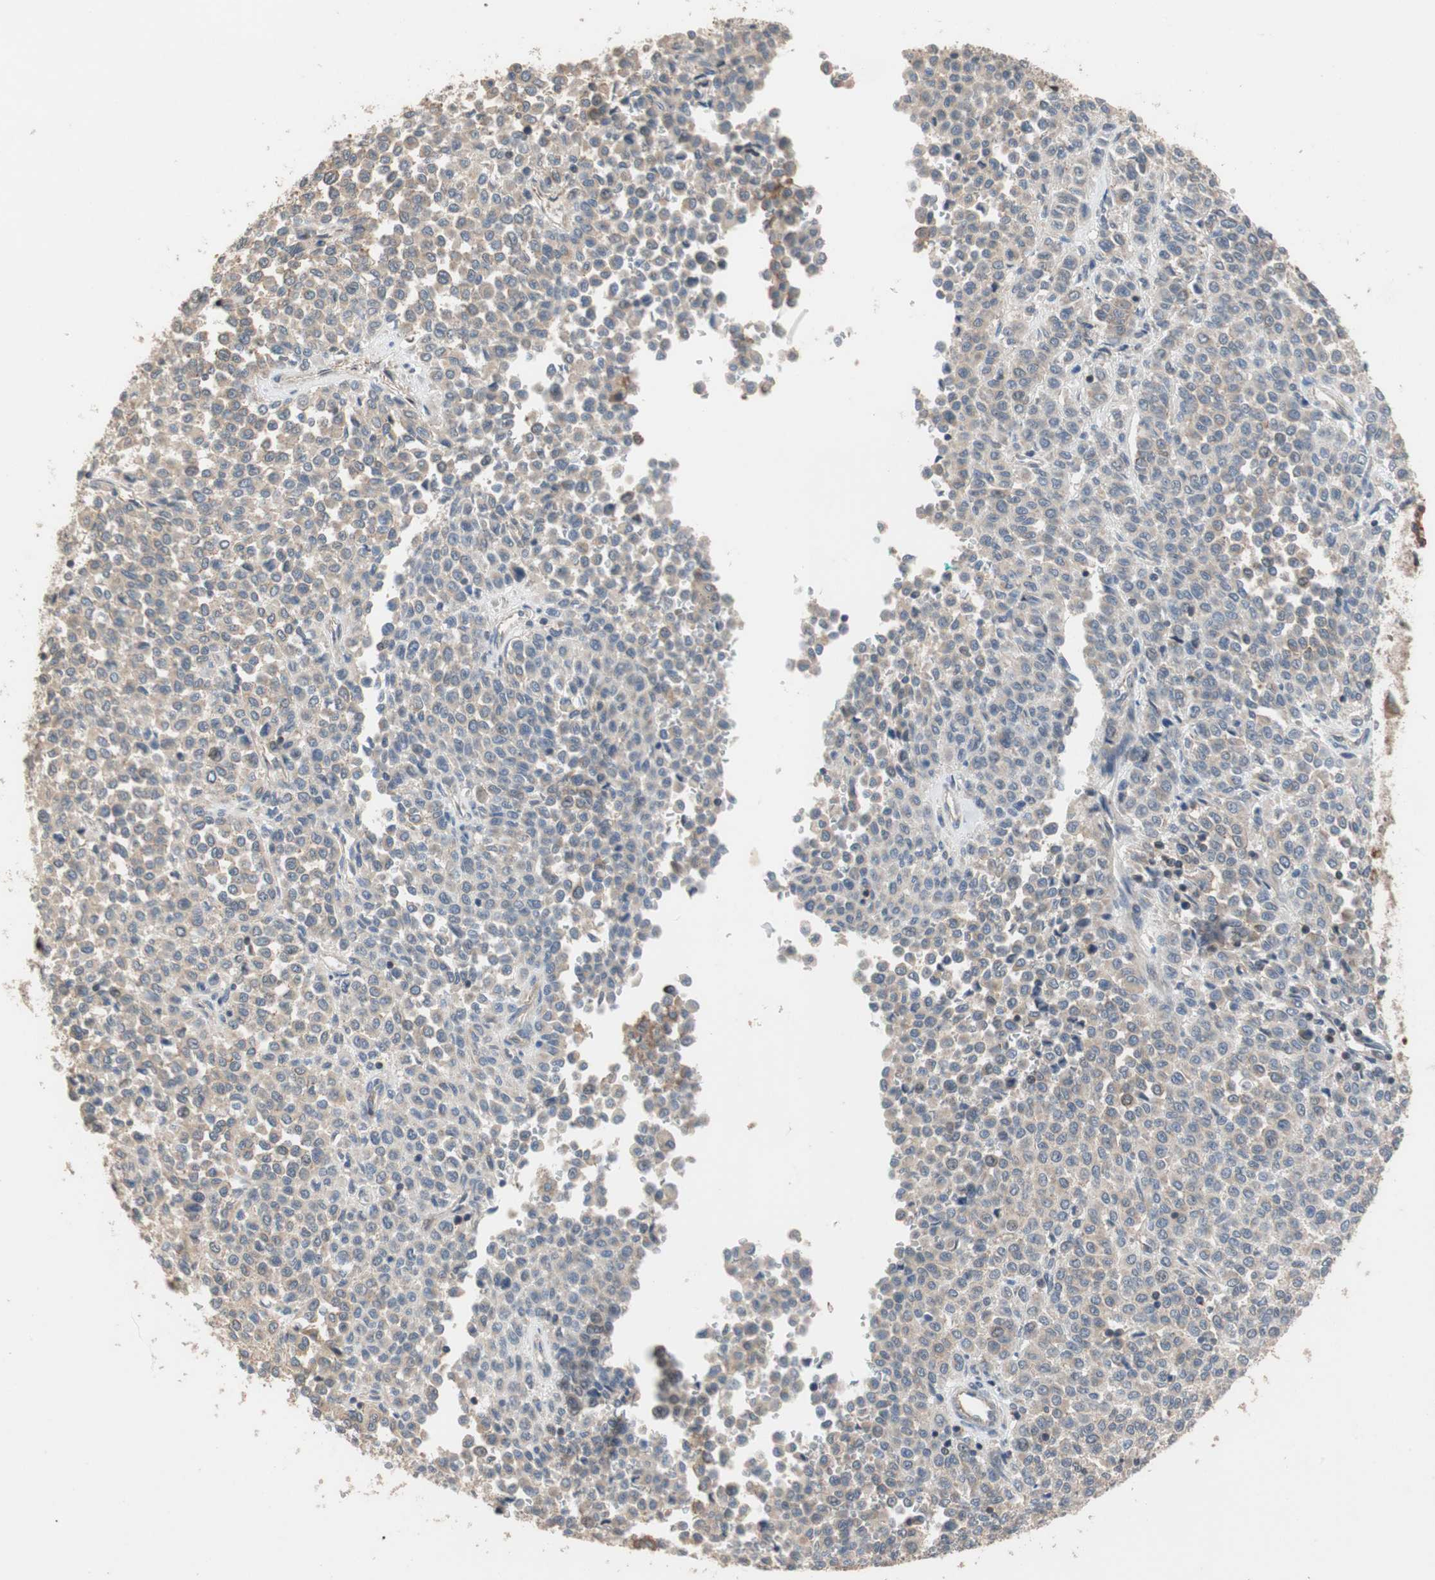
{"staining": {"intensity": "weak", "quantity": ">75%", "location": "cytoplasmic/membranous"}, "tissue": "melanoma", "cell_type": "Tumor cells", "image_type": "cancer", "snomed": [{"axis": "morphology", "description": "Malignant melanoma, Metastatic site"}, {"axis": "topography", "description": "Pancreas"}], "caption": "A histopathology image showing weak cytoplasmic/membranous positivity in about >75% of tumor cells in malignant melanoma (metastatic site), as visualized by brown immunohistochemical staining.", "gene": "MAP4K2", "patient": {"sex": "female", "age": 30}}